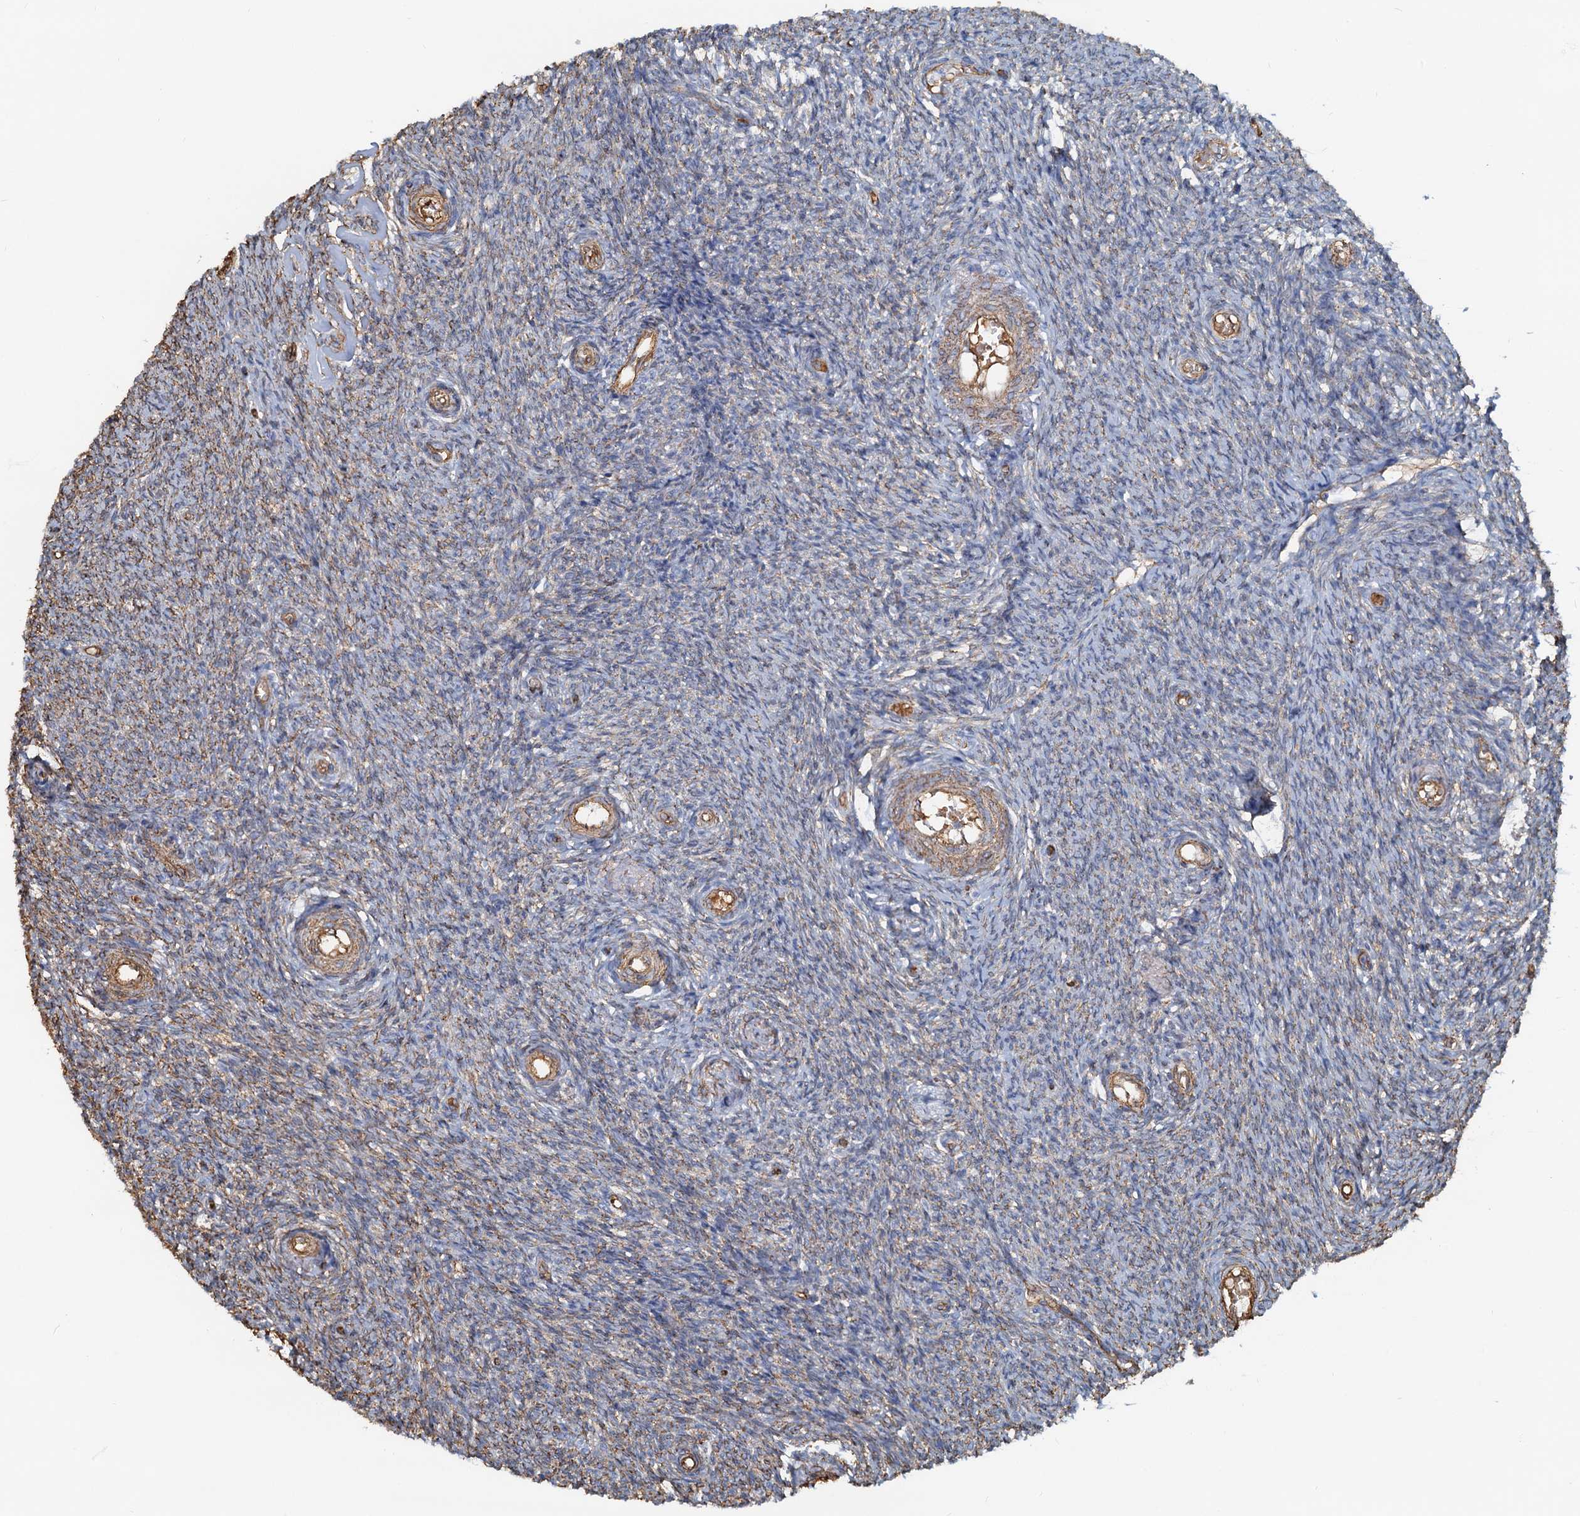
{"staining": {"intensity": "weak", "quantity": "25%-75%", "location": "cytoplasmic/membranous"}, "tissue": "ovary", "cell_type": "Ovarian stroma cells", "image_type": "normal", "snomed": [{"axis": "morphology", "description": "Normal tissue, NOS"}, {"axis": "topography", "description": "Ovary"}], "caption": "This image demonstrates immunohistochemistry (IHC) staining of normal ovary, with low weak cytoplasmic/membranous staining in approximately 25%-75% of ovarian stroma cells.", "gene": "DGKG", "patient": {"sex": "female", "age": 44}}